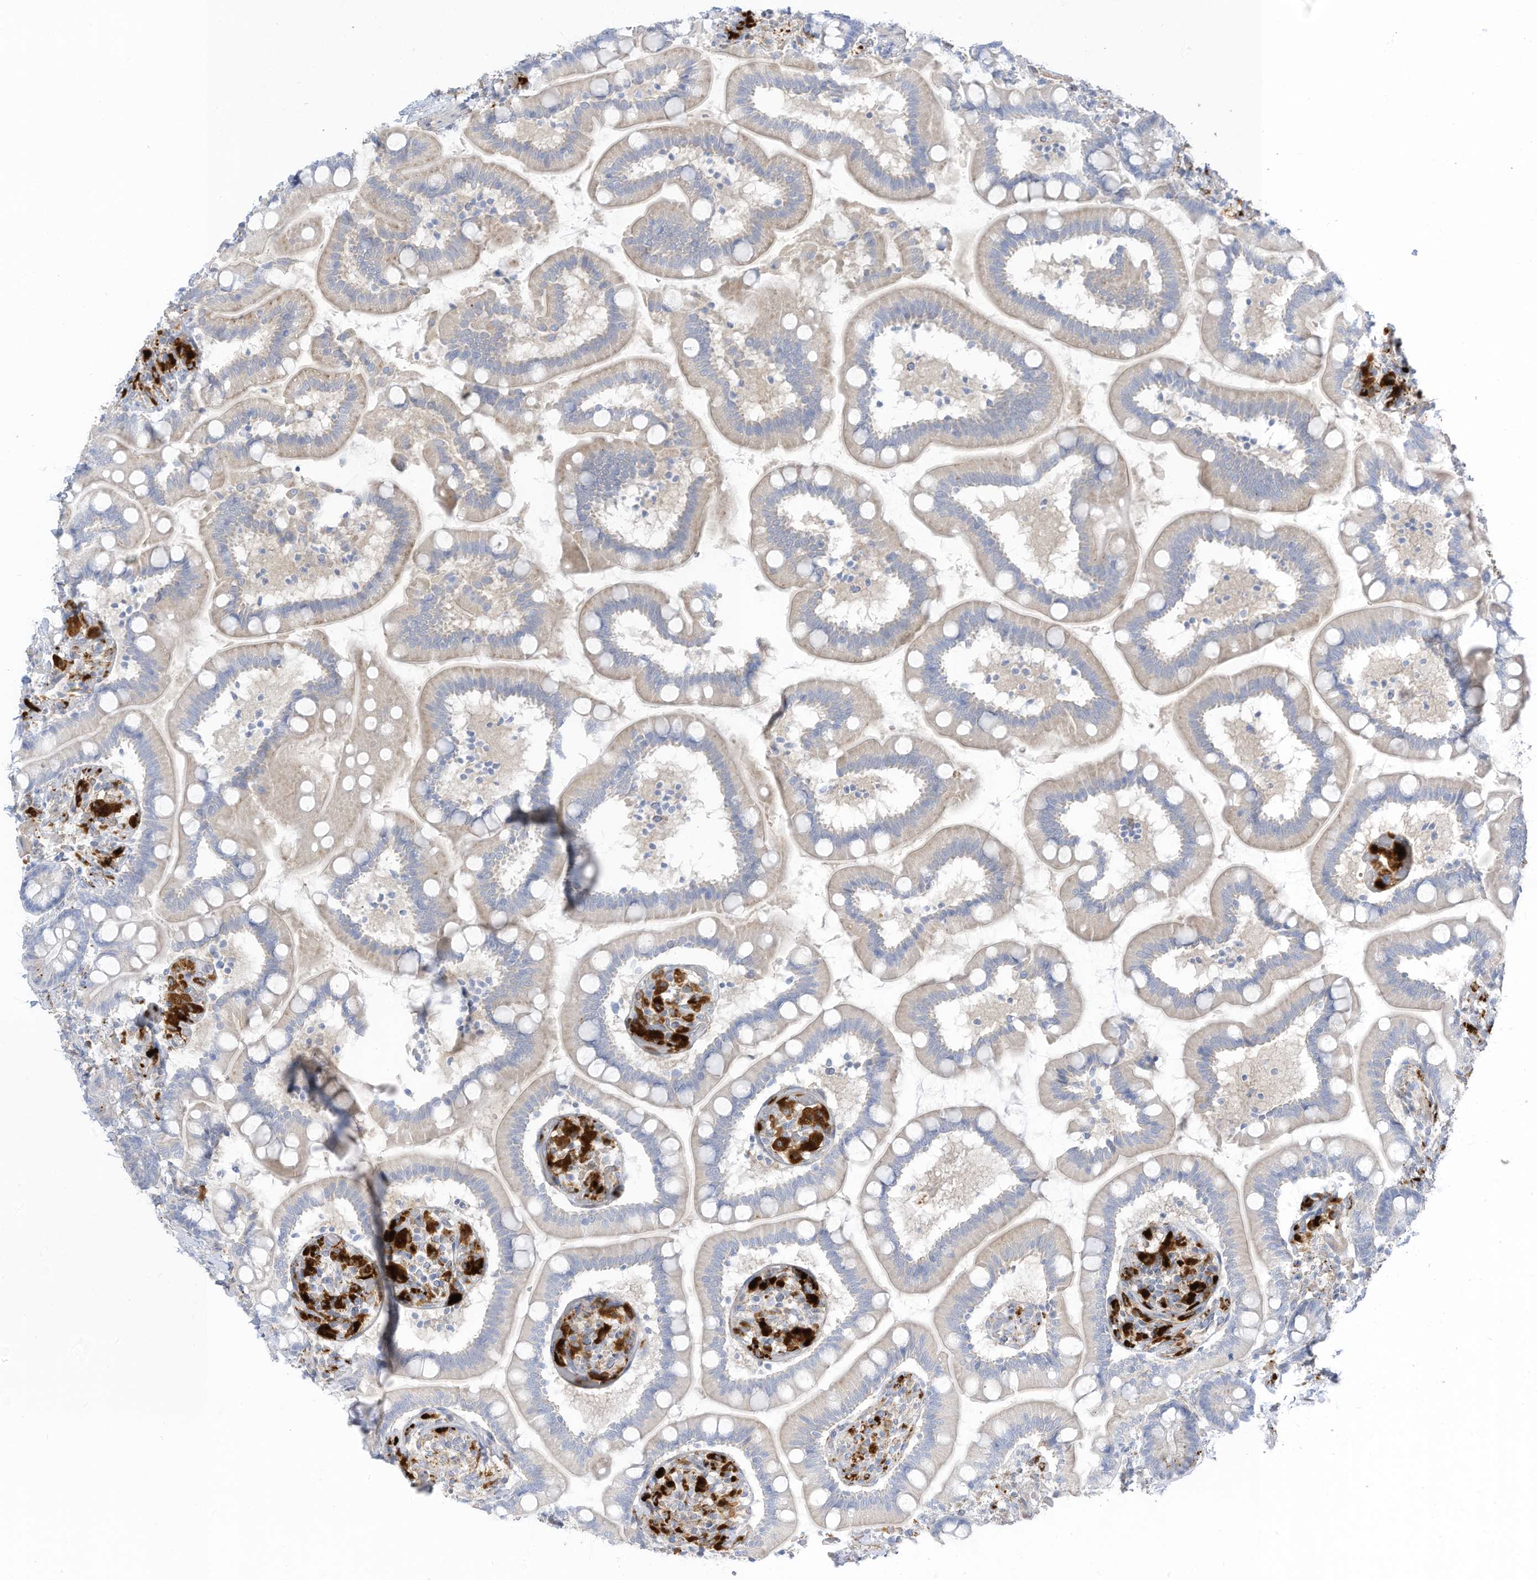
{"staining": {"intensity": "negative", "quantity": "none", "location": "none"}, "tissue": "small intestine", "cell_type": "Glandular cells", "image_type": "normal", "snomed": [{"axis": "morphology", "description": "Normal tissue, NOS"}, {"axis": "topography", "description": "Small intestine"}], "caption": "Human small intestine stained for a protein using immunohistochemistry shows no staining in glandular cells.", "gene": "TAL2", "patient": {"sex": "female", "age": 64}}